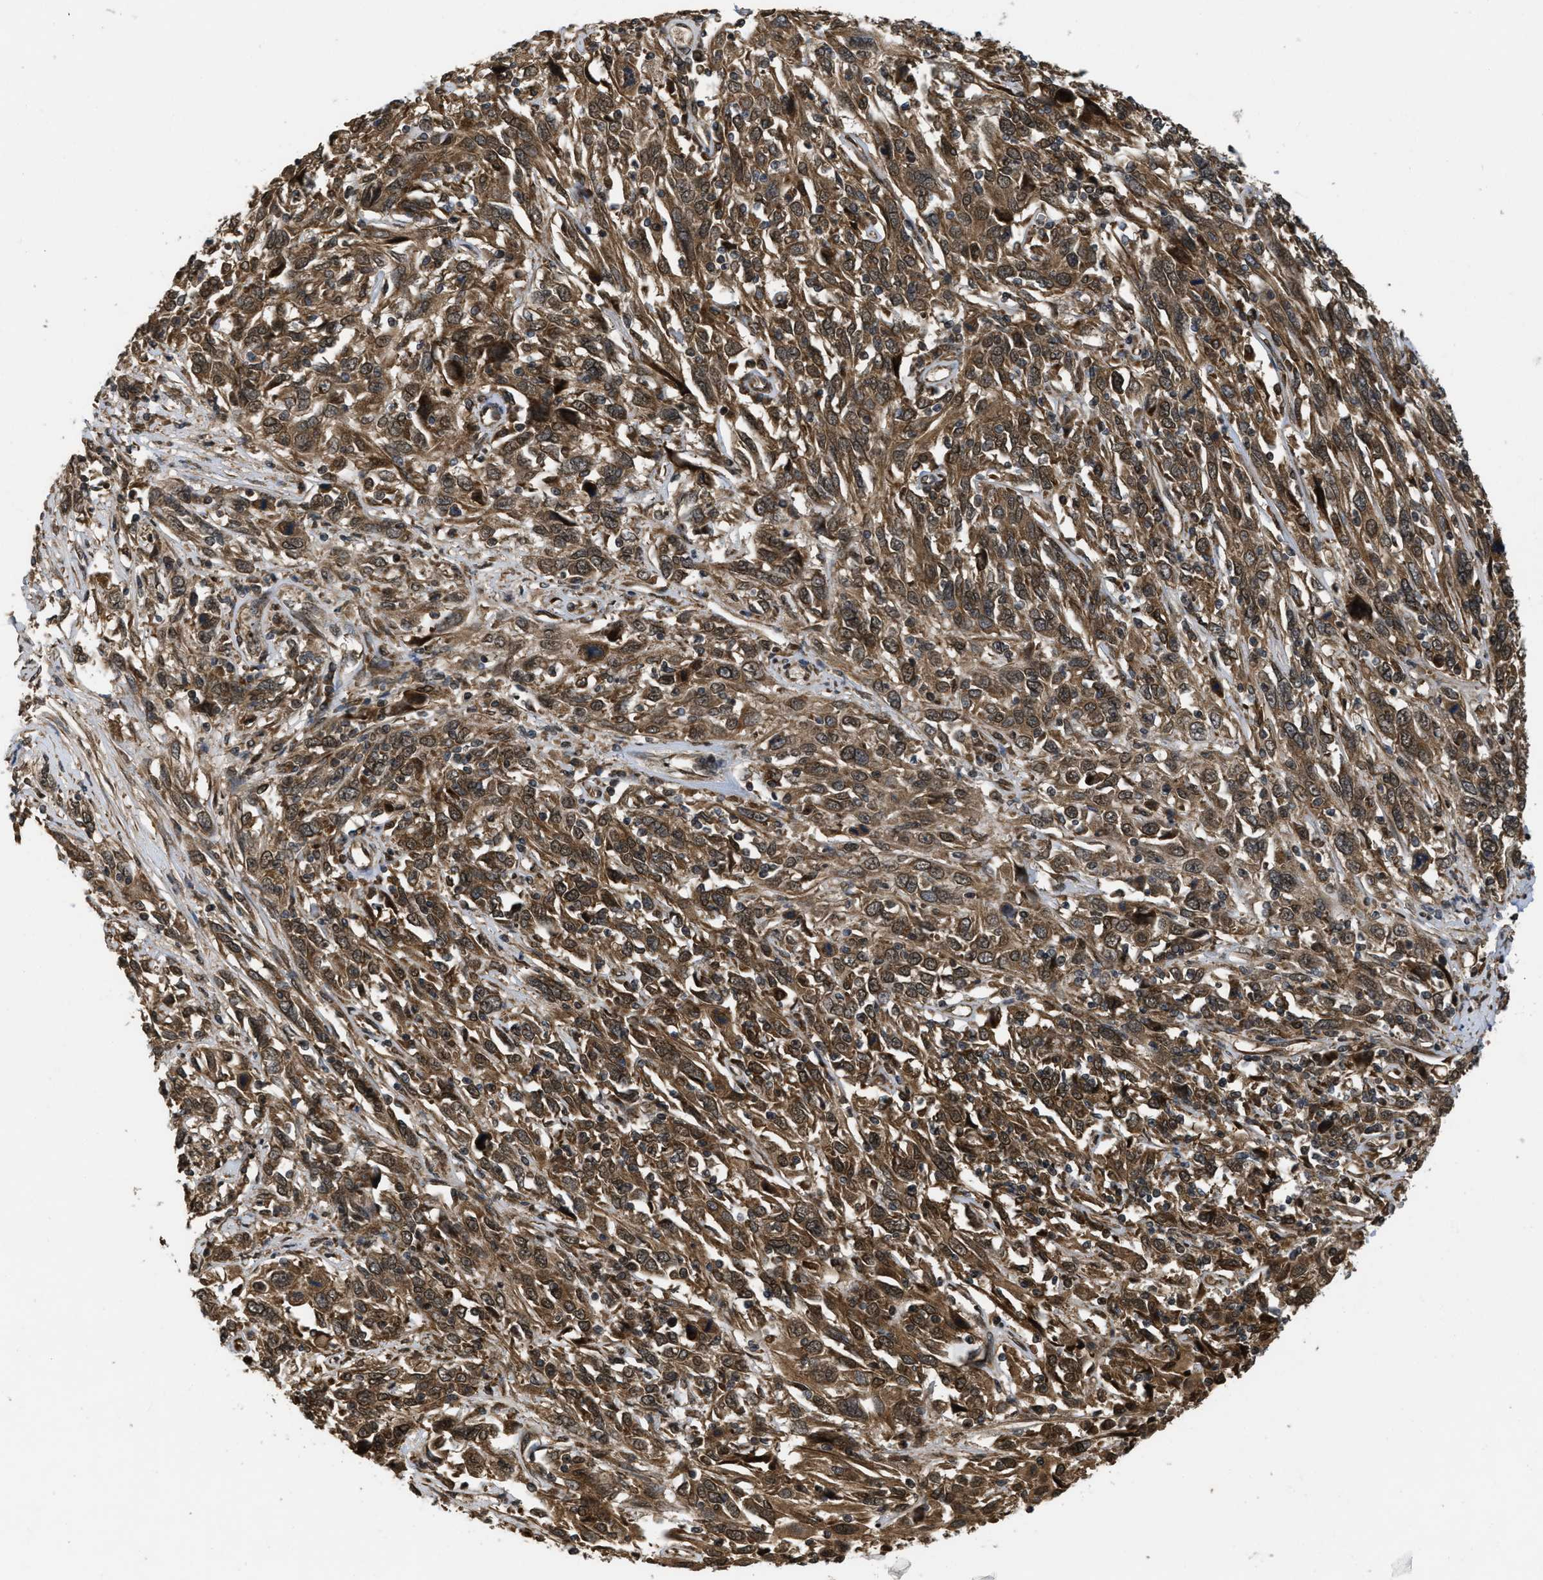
{"staining": {"intensity": "moderate", "quantity": ">75%", "location": "cytoplasmic/membranous"}, "tissue": "cervical cancer", "cell_type": "Tumor cells", "image_type": "cancer", "snomed": [{"axis": "morphology", "description": "Squamous cell carcinoma, NOS"}, {"axis": "topography", "description": "Cervix"}], "caption": "Immunohistochemical staining of human squamous cell carcinoma (cervical) exhibits medium levels of moderate cytoplasmic/membranous protein expression in approximately >75% of tumor cells.", "gene": "SPTLC1", "patient": {"sex": "female", "age": 46}}